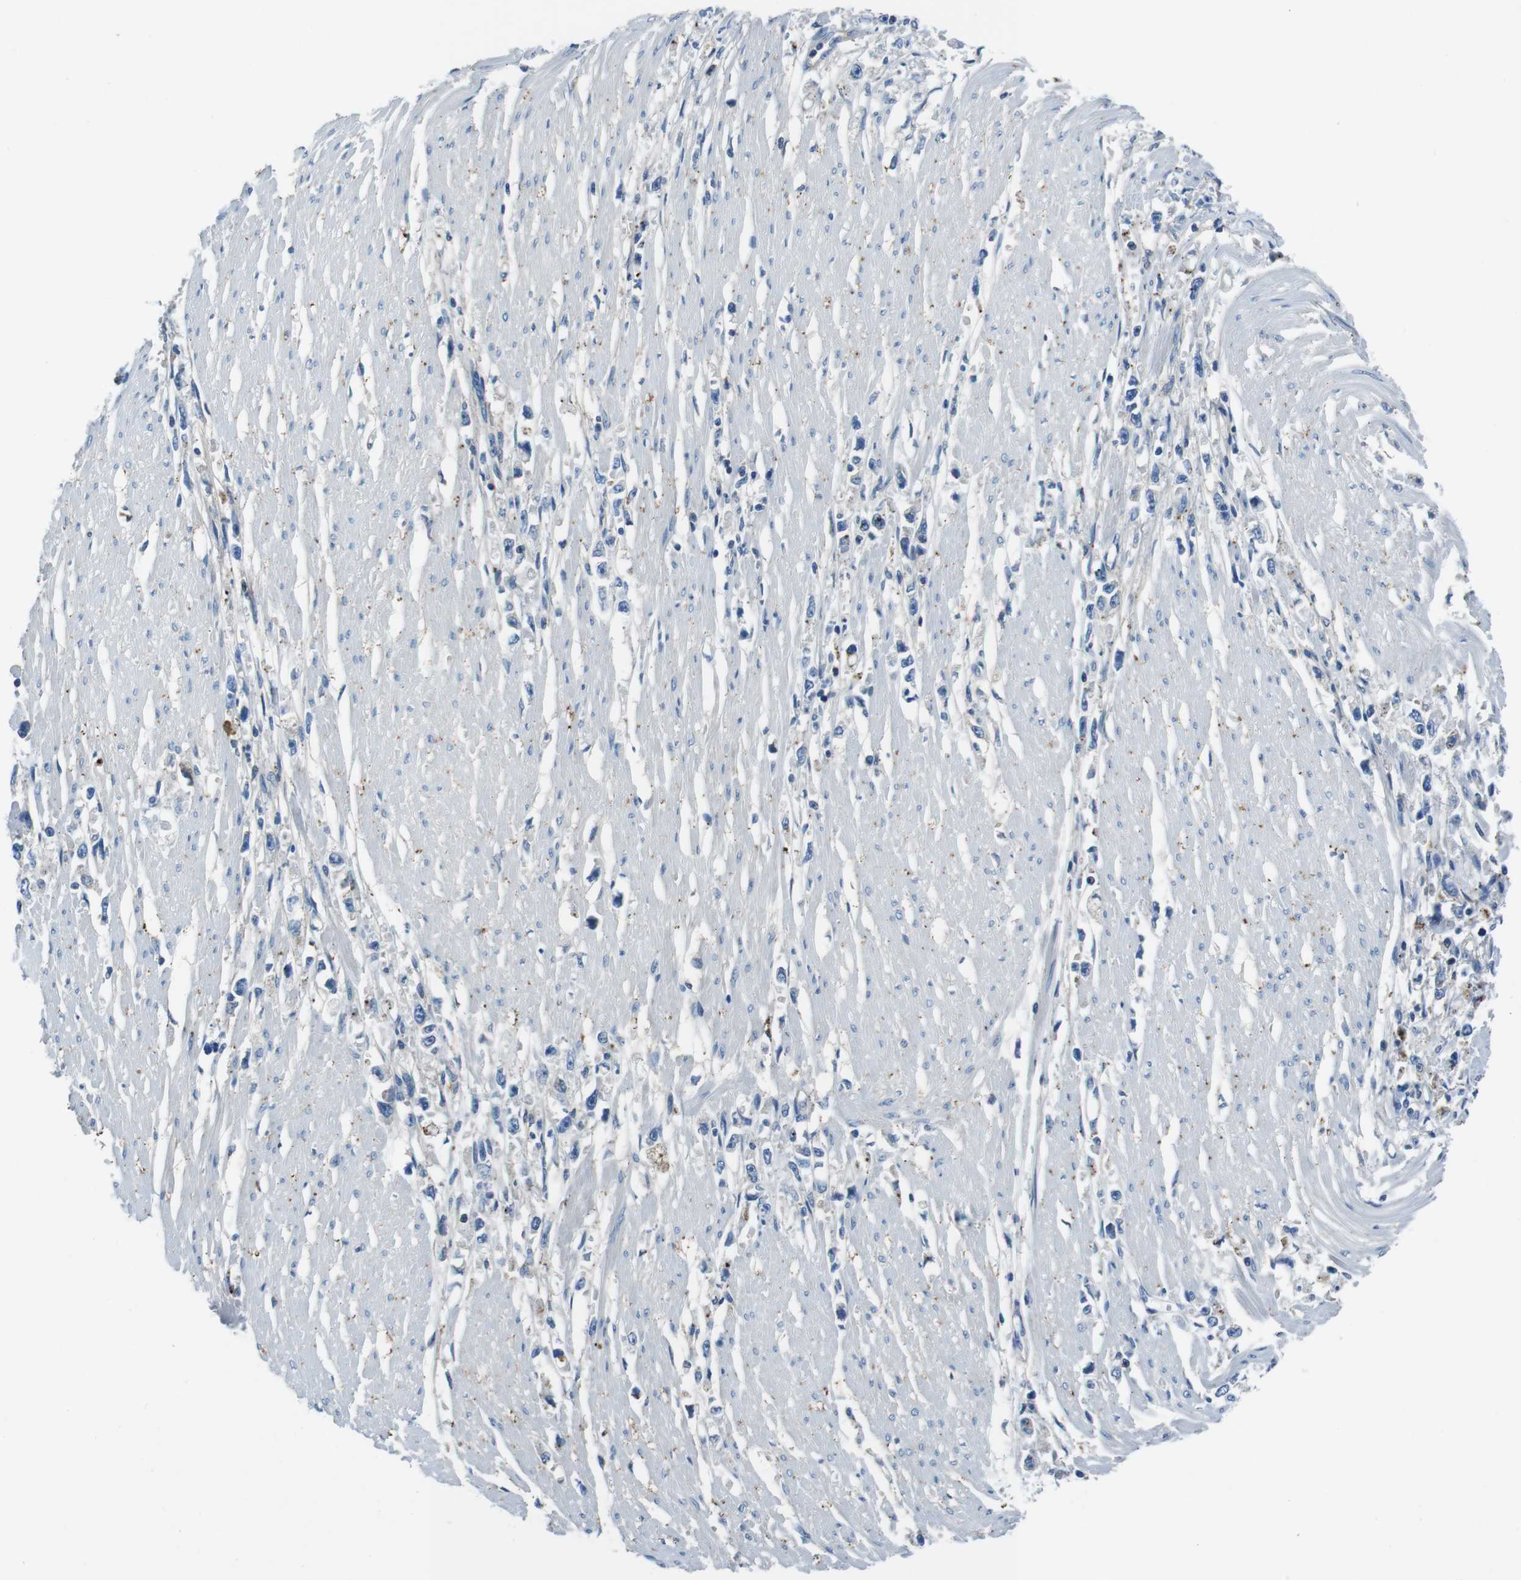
{"staining": {"intensity": "negative", "quantity": "none", "location": "none"}, "tissue": "stomach cancer", "cell_type": "Tumor cells", "image_type": "cancer", "snomed": [{"axis": "morphology", "description": "Adenocarcinoma, NOS"}, {"axis": "topography", "description": "Stomach"}], "caption": "Tumor cells are negative for protein expression in human stomach adenocarcinoma.", "gene": "TULP3", "patient": {"sex": "female", "age": 59}}